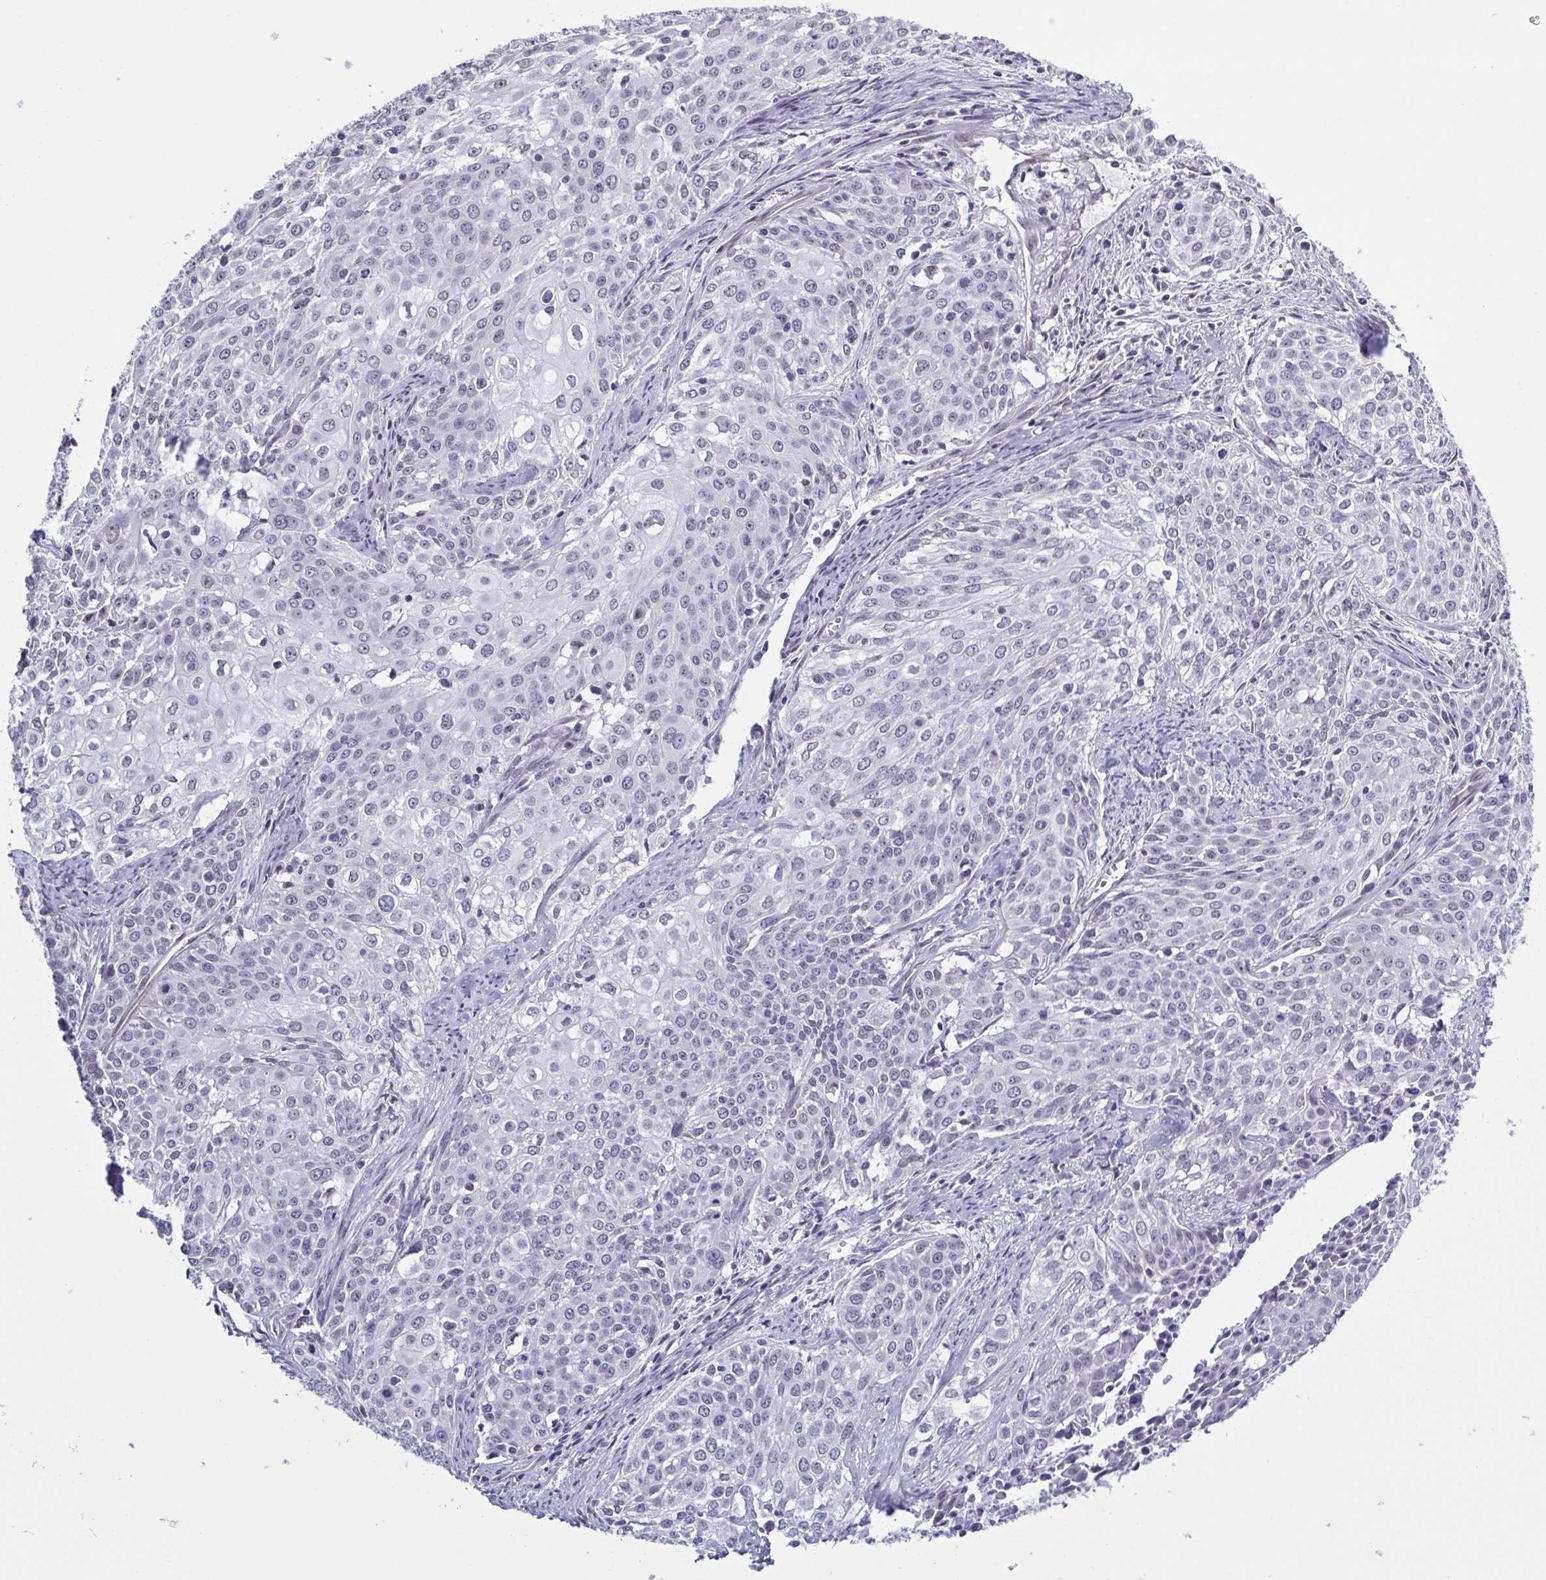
{"staining": {"intensity": "negative", "quantity": "none", "location": "none"}, "tissue": "cervical cancer", "cell_type": "Tumor cells", "image_type": "cancer", "snomed": [{"axis": "morphology", "description": "Squamous cell carcinoma, NOS"}, {"axis": "topography", "description": "Cervix"}], "caption": "Immunohistochemistry (IHC) micrograph of neoplastic tissue: human cervical squamous cell carcinoma stained with DAB shows no significant protein positivity in tumor cells. Nuclei are stained in blue.", "gene": "TMEM92", "patient": {"sex": "female", "age": 39}}